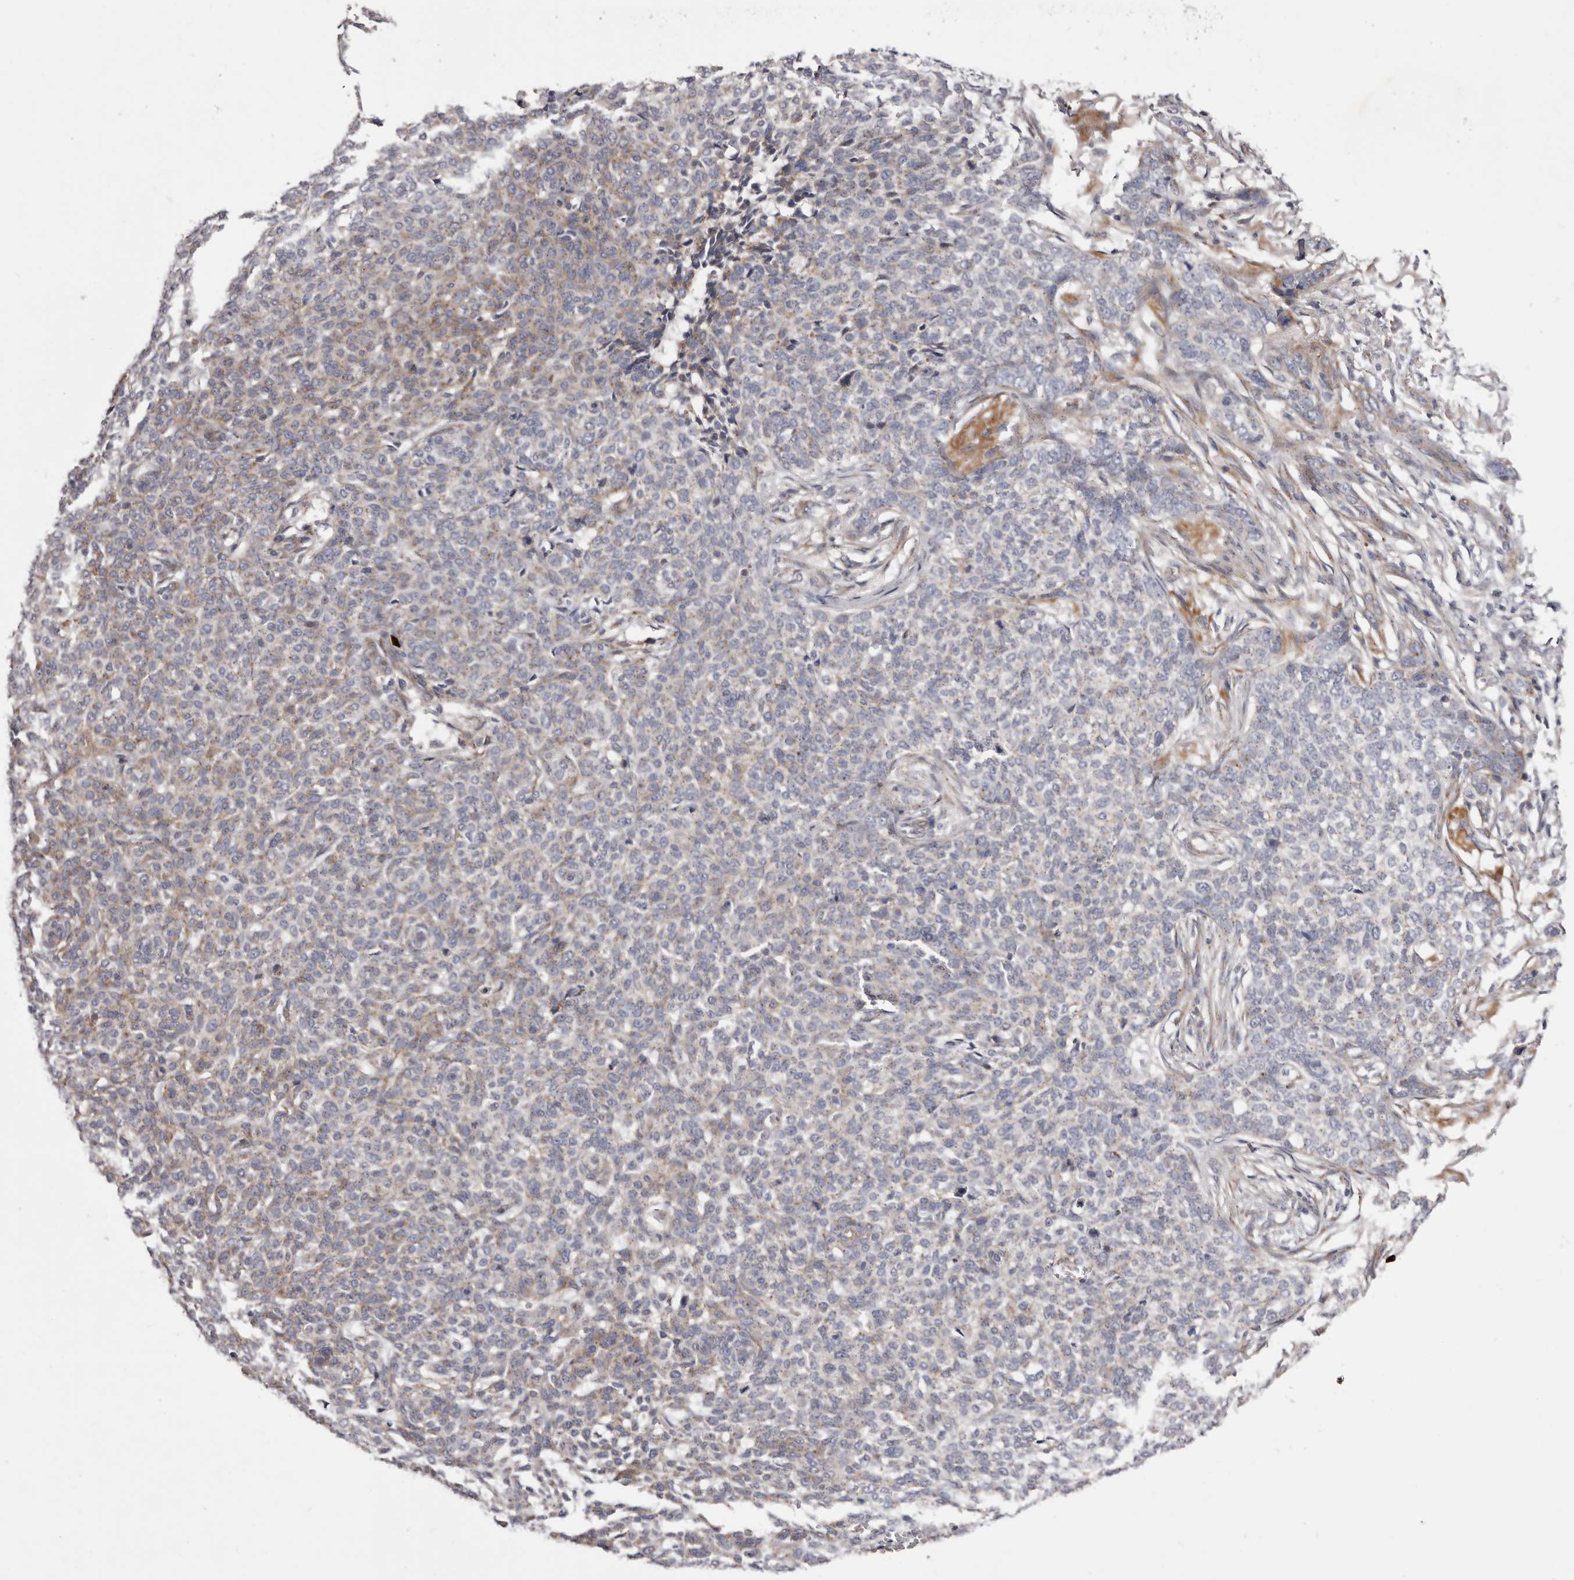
{"staining": {"intensity": "weak", "quantity": "25%-75%", "location": "cytoplasmic/membranous"}, "tissue": "skin cancer", "cell_type": "Tumor cells", "image_type": "cancer", "snomed": [{"axis": "morphology", "description": "Basal cell carcinoma"}, {"axis": "topography", "description": "Skin"}], "caption": "Approximately 25%-75% of tumor cells in human skin basal cell carcinoma exhibit weak cytoplasmic/membranous protein staining as visualized by brown immunohistochemical staining.", "gene": "PEG10", "patient": {"sex": "male", "age": 85}}